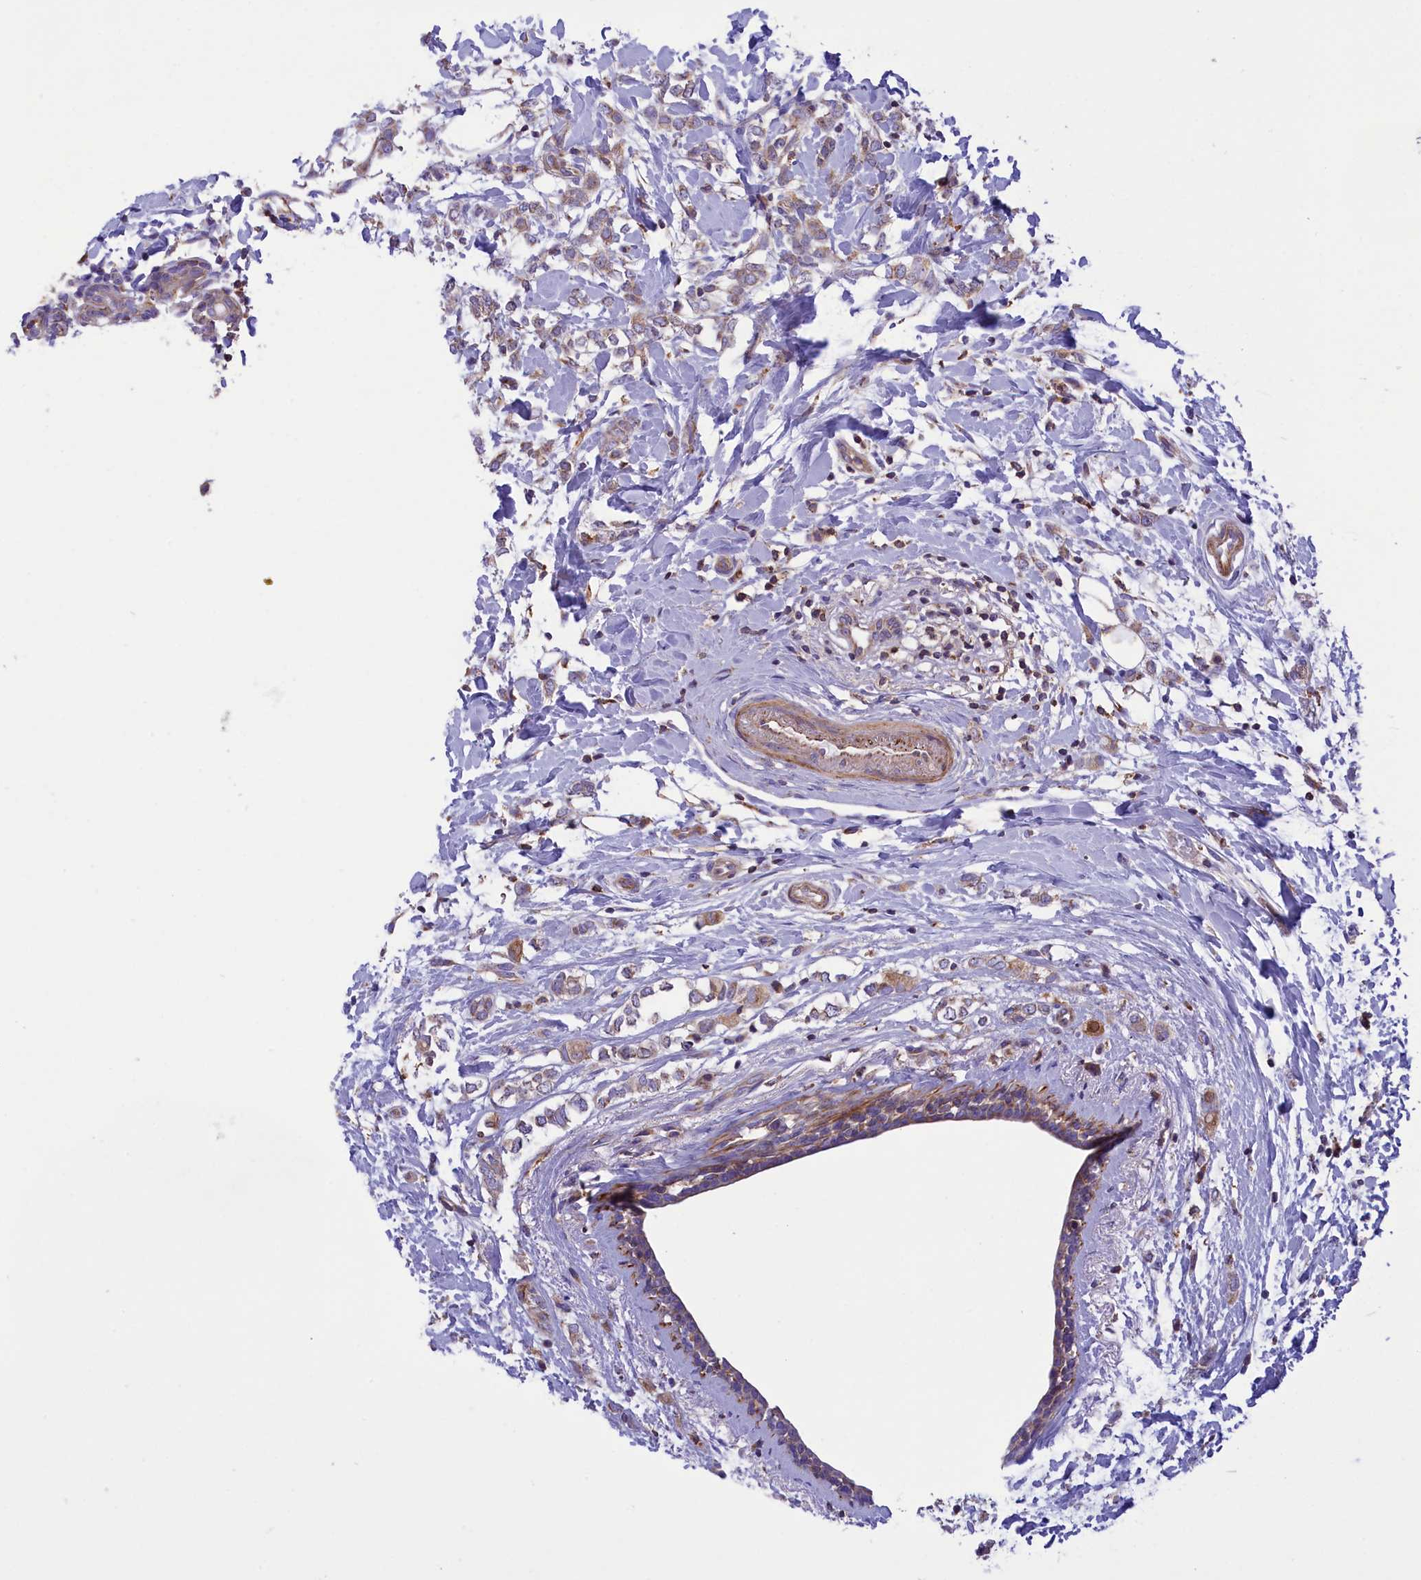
{"staining": {"intensity": "weak", "quantity": "25%-75%", "location": "cytoplasmic/membranous"}, "tissue": "breast cancer", "cell_type": "Tumor cells", "image_type": "cancer", "snomed": [{"axis": "morphology", "description": "Normal tissue, NOS"}, {"axis": "morphology", "description": "Lobular carcinoma"}, {"axis": "topography", "description": "Breast"}], "caption": "Breast cancer stained with DAB (3,3'-diaminobenzidine) immunohistochemistry (IHC) shows low levels of weak cytoplasmic/membranous expression in about 25%-75% of tumor cells.", "gene": "CORO7-PAM16", "patient": {"sex": "female", "age": 47}}